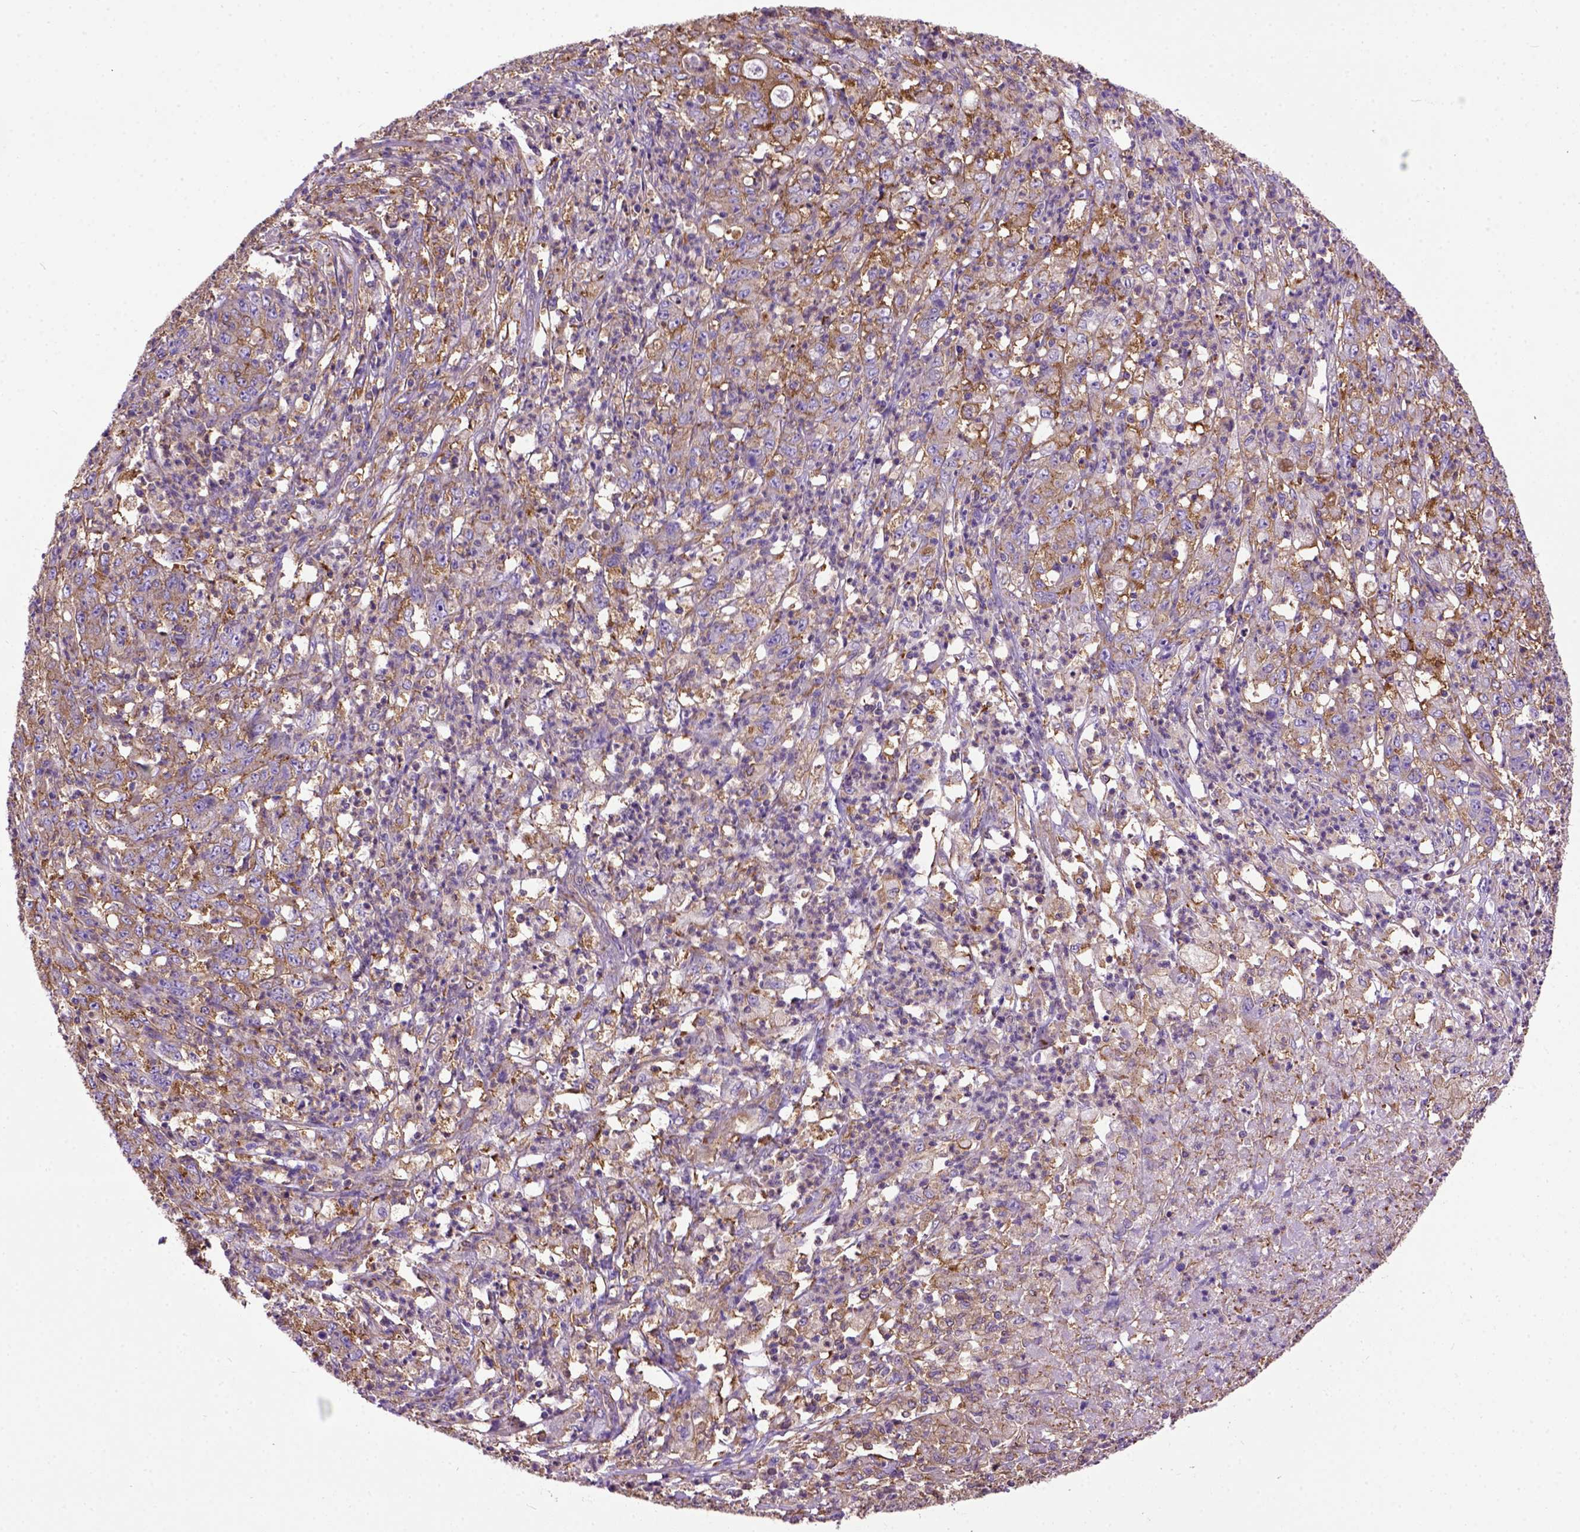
{"staining": {"intensity": "weak", "quantity": ">75%", "location": "cytoplasmic/membranous"}, "tissue": "stomach cancer", "cell_type": "Tumor cells", "image_type": "cancer", "snomed": [{"axis": "morphology", "description": "Adenocarcinoma, NOS"}, {"axis": "topography", "description": "Stomach, lower"}], "caption": "Protein expression by immunohistochemistry (IHC) displays weak cytoplasmic/membranous positivity in approximately >75% of tumor cells in stomach cancer (adenocarcinoma).", "gene": "MVP", "patient": {"sex": "female", "age": 71}}